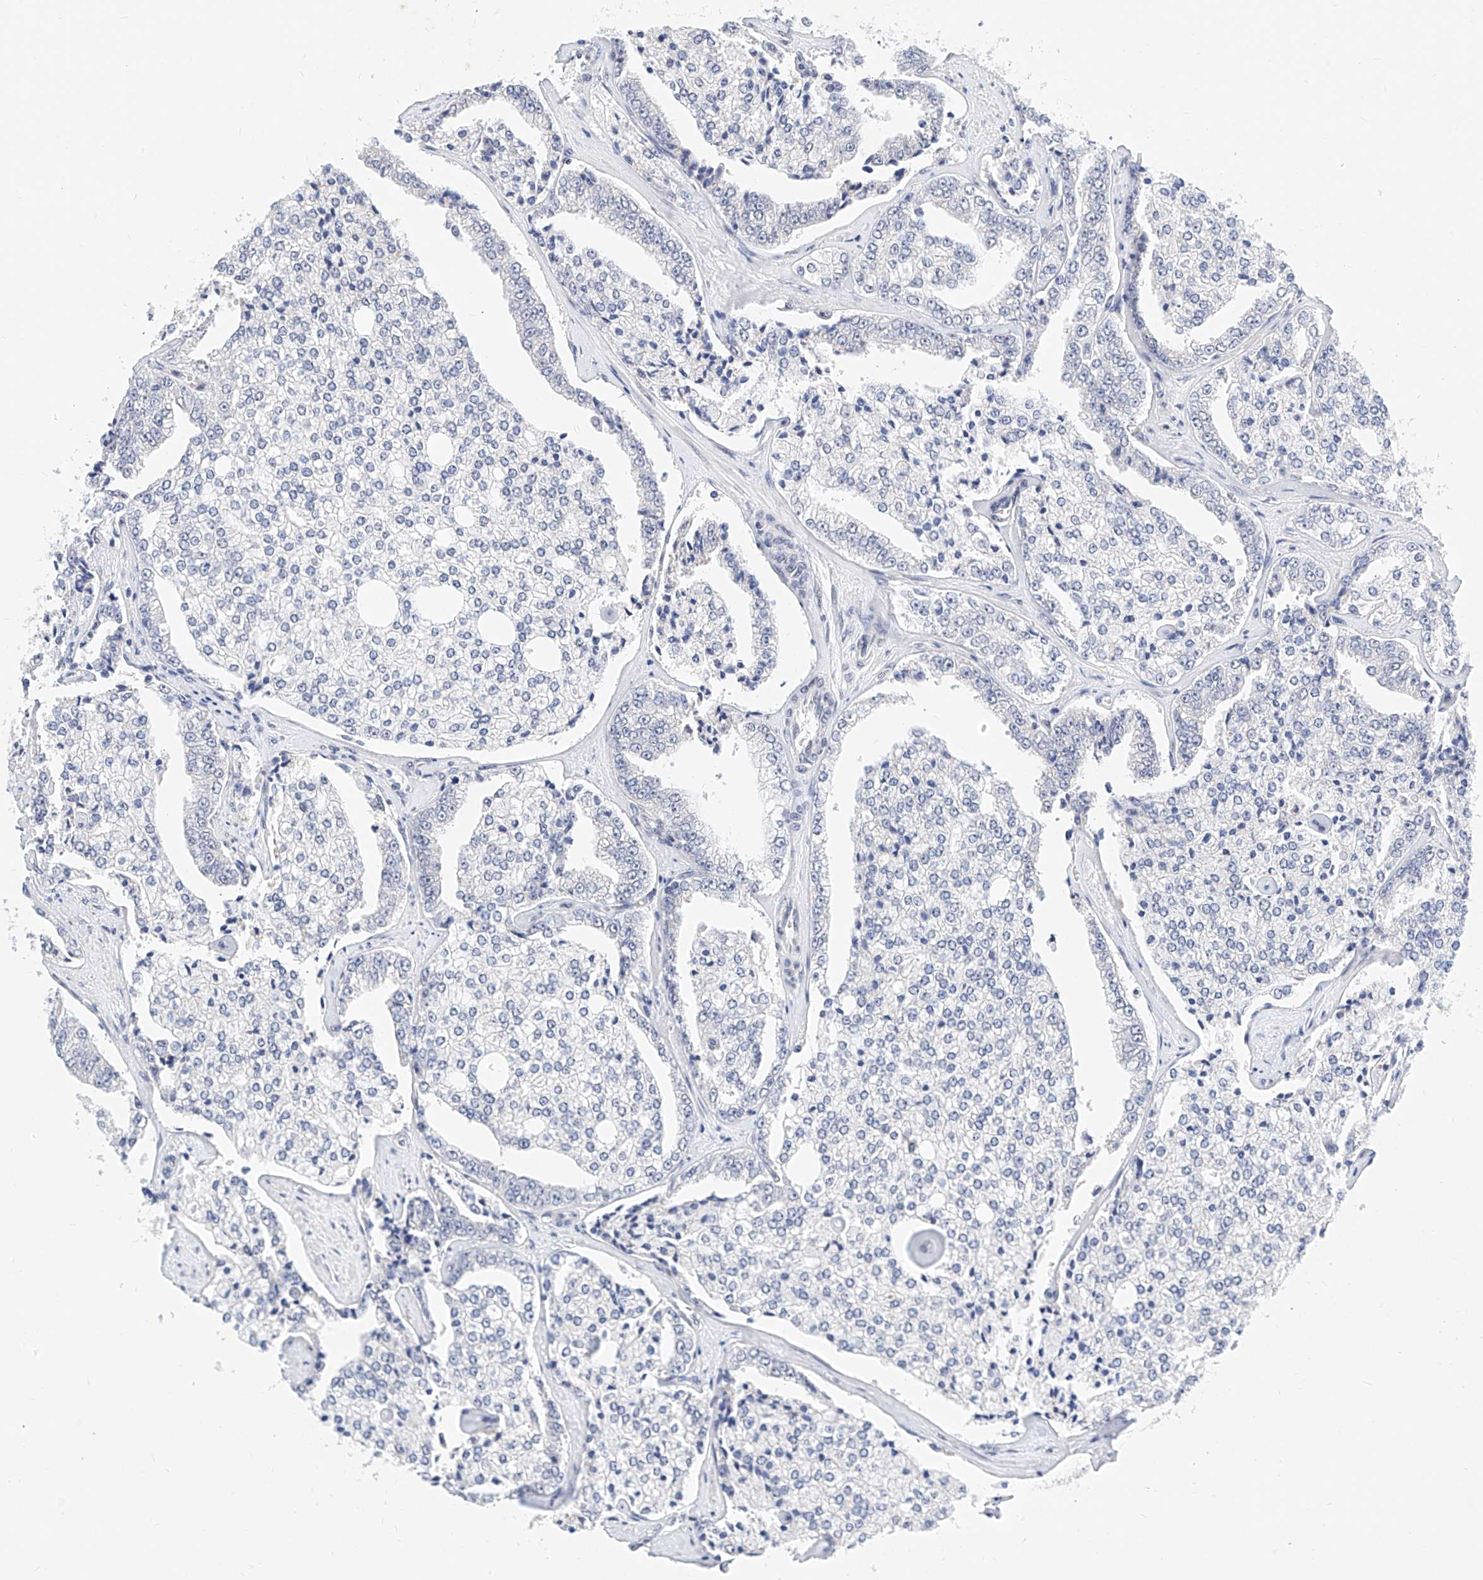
{"staining": {"intensity": "negative", "quantity": "none", "location": "none"}, "tissue": "prostate cancer", "cell_type": "Tumor cells", "image_type": "cancer", "snomed": [{"axis": "morphology", "description": "Adenocarcinoma, High grade"}, {"axis": "topography", "description": "Prostate"}], "caption": "Immunohistochemistry (IHC) micrograph of neoplastic tissue: human prostate cancer (high-grade adenocarcinoma) stained with DAB (3,3'-diaminobenzidine) exhibits no significant protein staining in tumor cells.", "gene": "KCNJ1", "patient": {"sex": "male", "age": 71}}